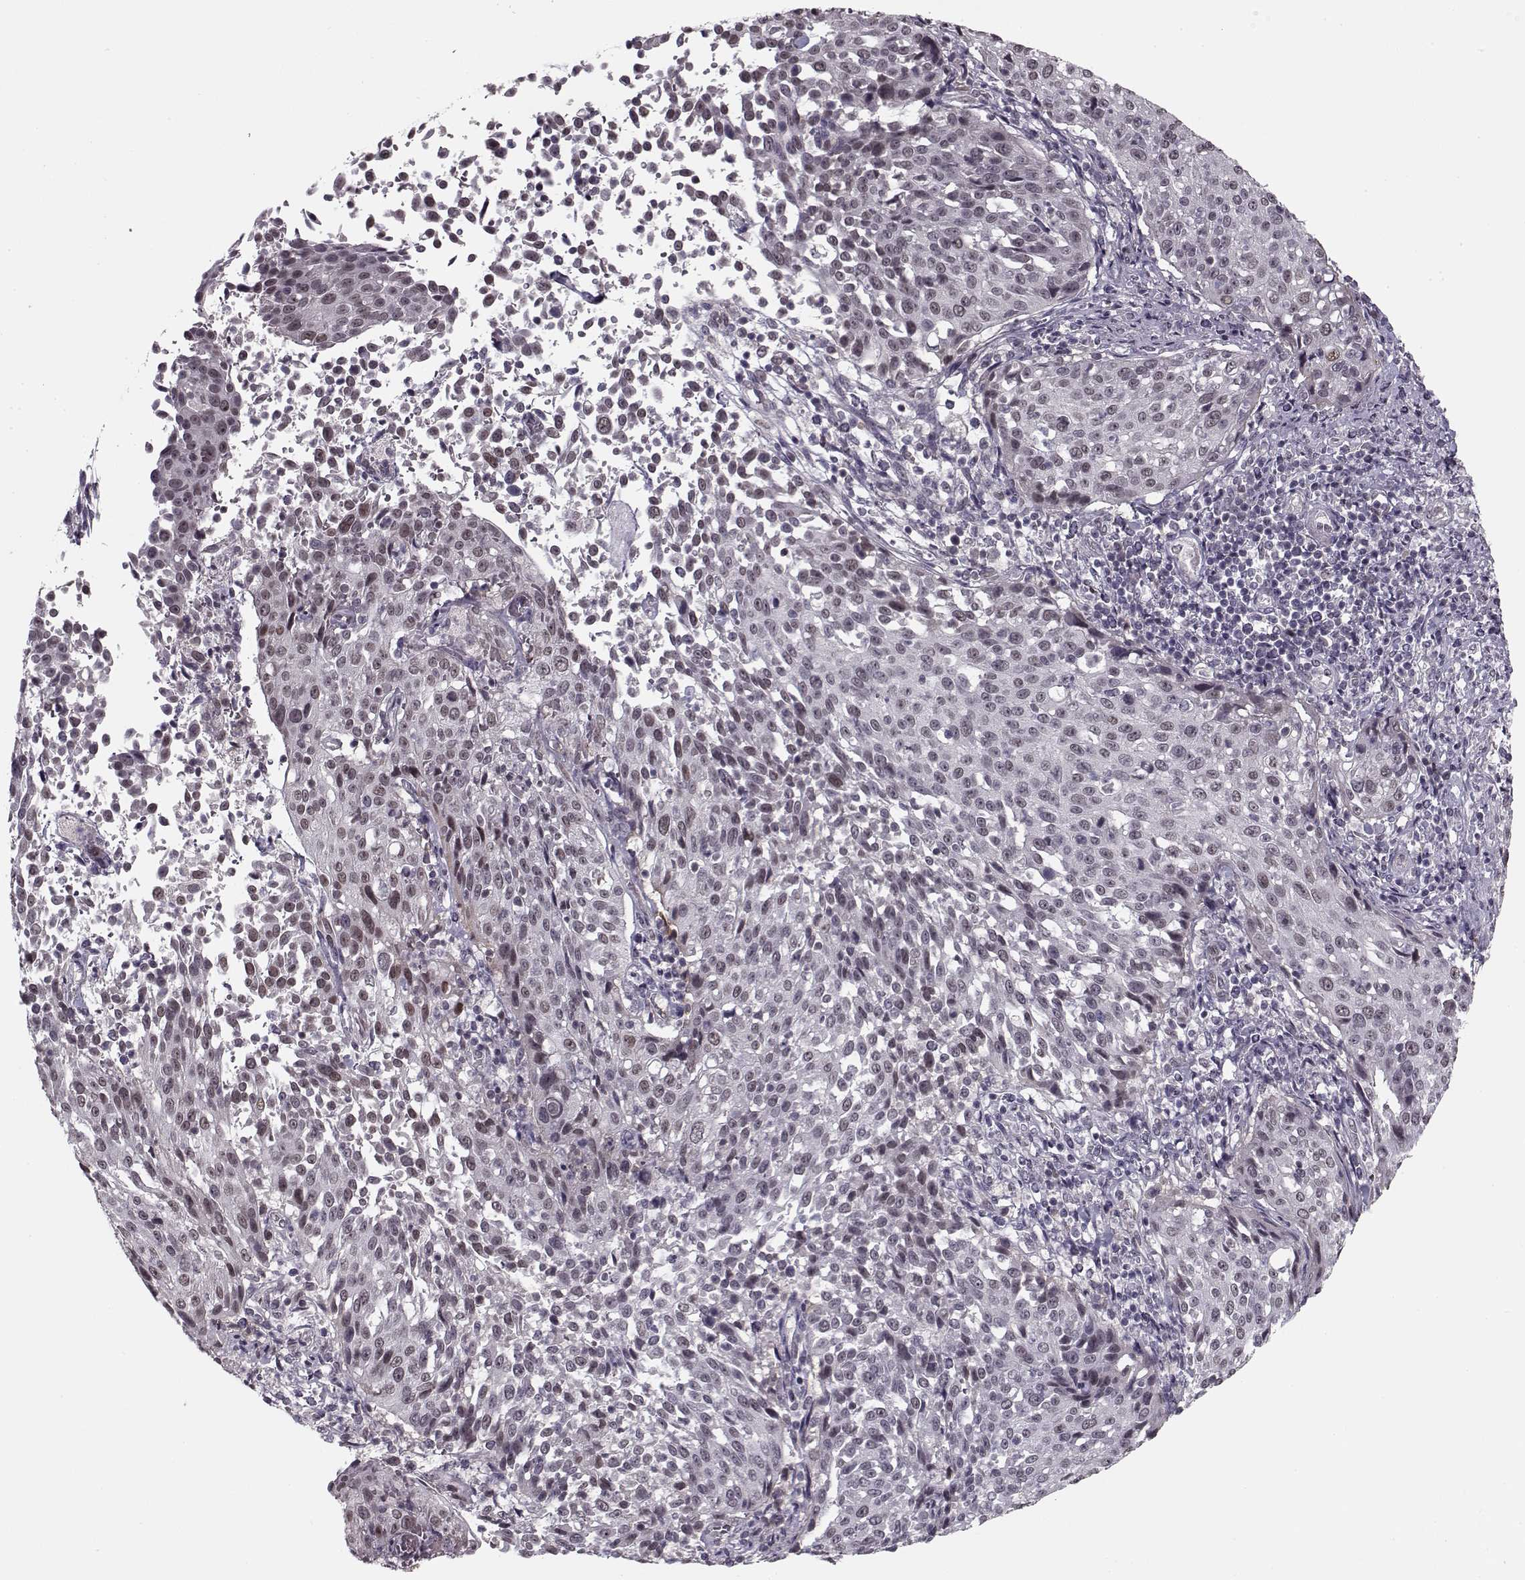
{"staining": {"intensity": "negative", "quantity": "none", "location": "none"}, "tissue": "cervical cancer", "cell_type": "Tumor cells", "image_type": "cancer", "snomed": [{"axis": "morphology", "description": "Squamous cell carcinoma, NOS"}, {"axis": "topography", "description": "Cervix"}], "caption": "IHC image of neoplastic tissue: human squamous cell carcinoma (cervical) stained with DAB displays no significant protein positivity in tumor cells.", "gene": "DNAI3", "patient": {"sex": "female", "age": 26}}